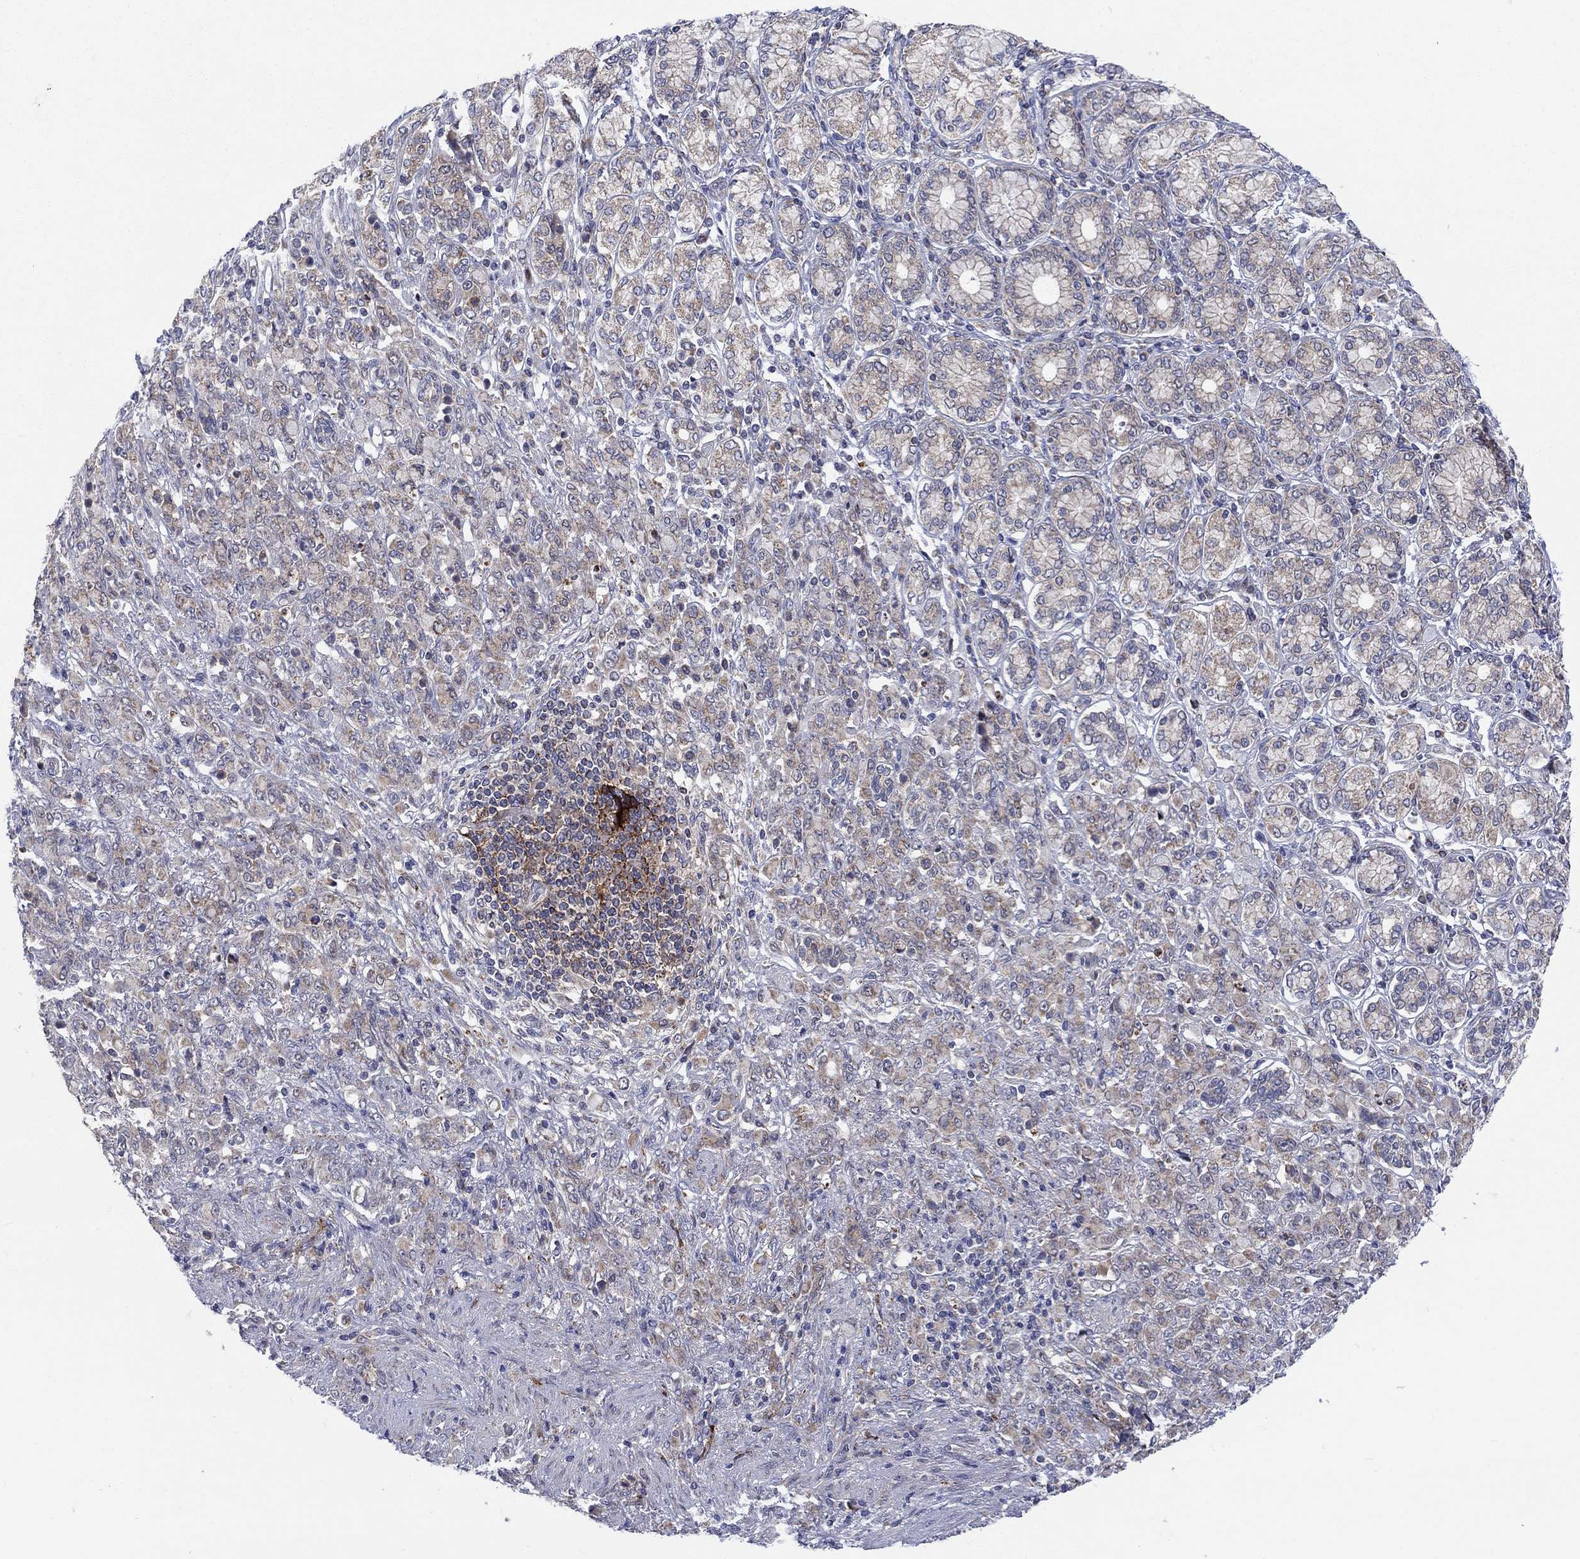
{"staining": {"intensity": "weak", "quantity": "25%-75%", "location": "cytoplasmic/membranous"}, "tissue": "stomach cancer", "cell_type": "Tumor cells", "image_type": "cancer", "snomed": [{"axis": "morphology", "description": "Normal tissue, NOS"}, {"axis": "morphology", "description": "Adenocarcinoma, NOS"}, {"axis": "topography", "description": "Stomach"}], "caption": "The histopathology image demonstrates immunohistochemical staining of stomach cancer (adenocarcinoma). There is weak cytoplasmic/membranous staining is seen in approximately 25%-75% of tumor cells.", "gene": "SLC35F2", "patient": {"sex": "female", "age": 79}}